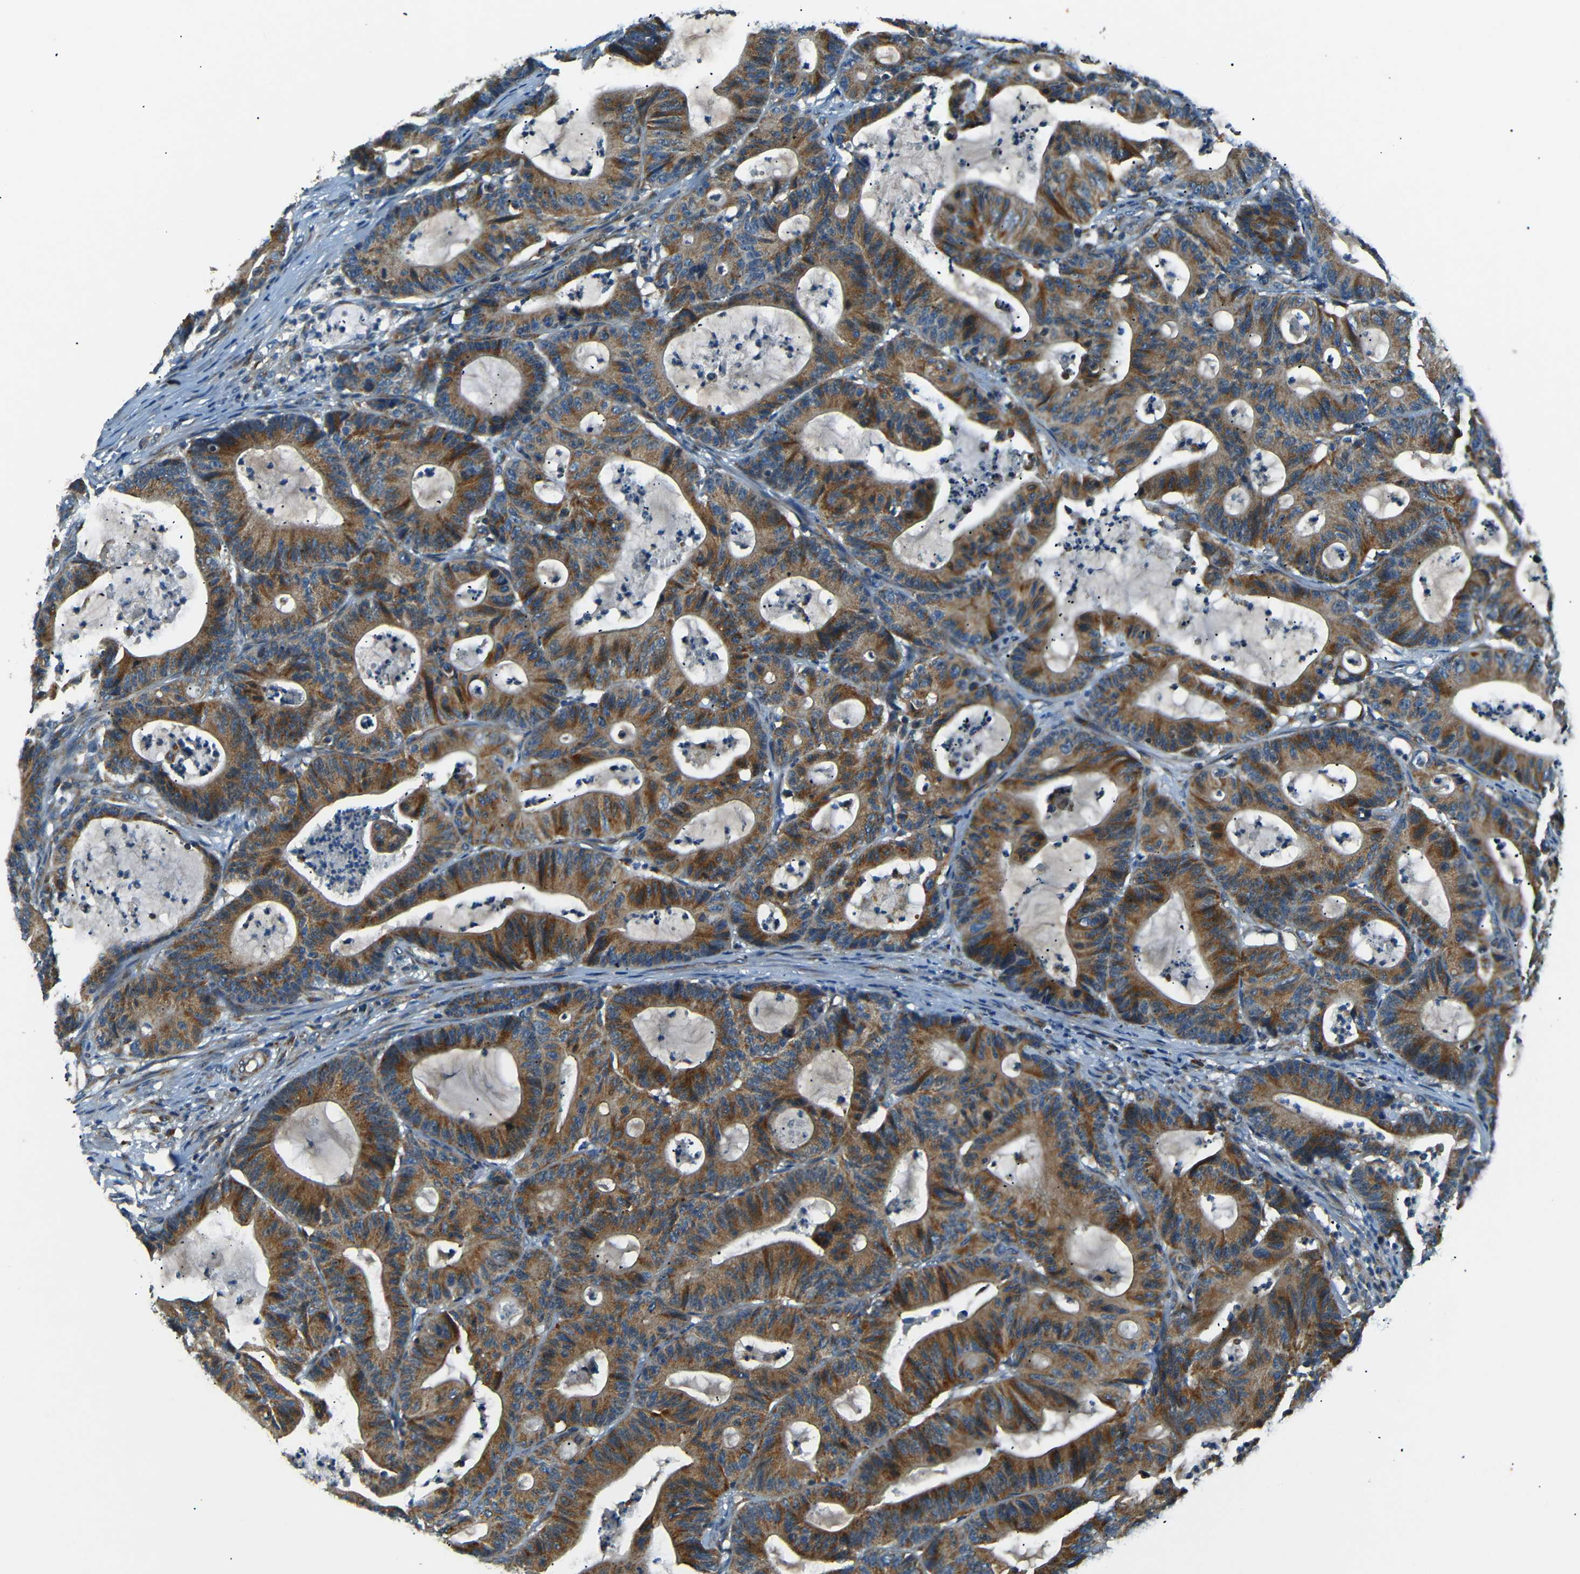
{"staining": {"intensity": "strong", "quantity": ">75%", "location": "cytoplasmic/membranous"}, "tissue": "colorectal cancer", "cell_type": "Tumor cells", "image_type": "cancer", "snomed": [{"axis": "morphology", "description": "Adenocarcinoma, NOS"}, {"axis": "topography", "description": "Colon"}], "caption": "Protein staining by immunohistochemistry (IHC) exhibits strong cytoplasmic/membranous positivity in approximately >75% of tumor cells in colorectal cancer.", "gene": "NETO2", "patient": {"sex": "female", "age": 84}}